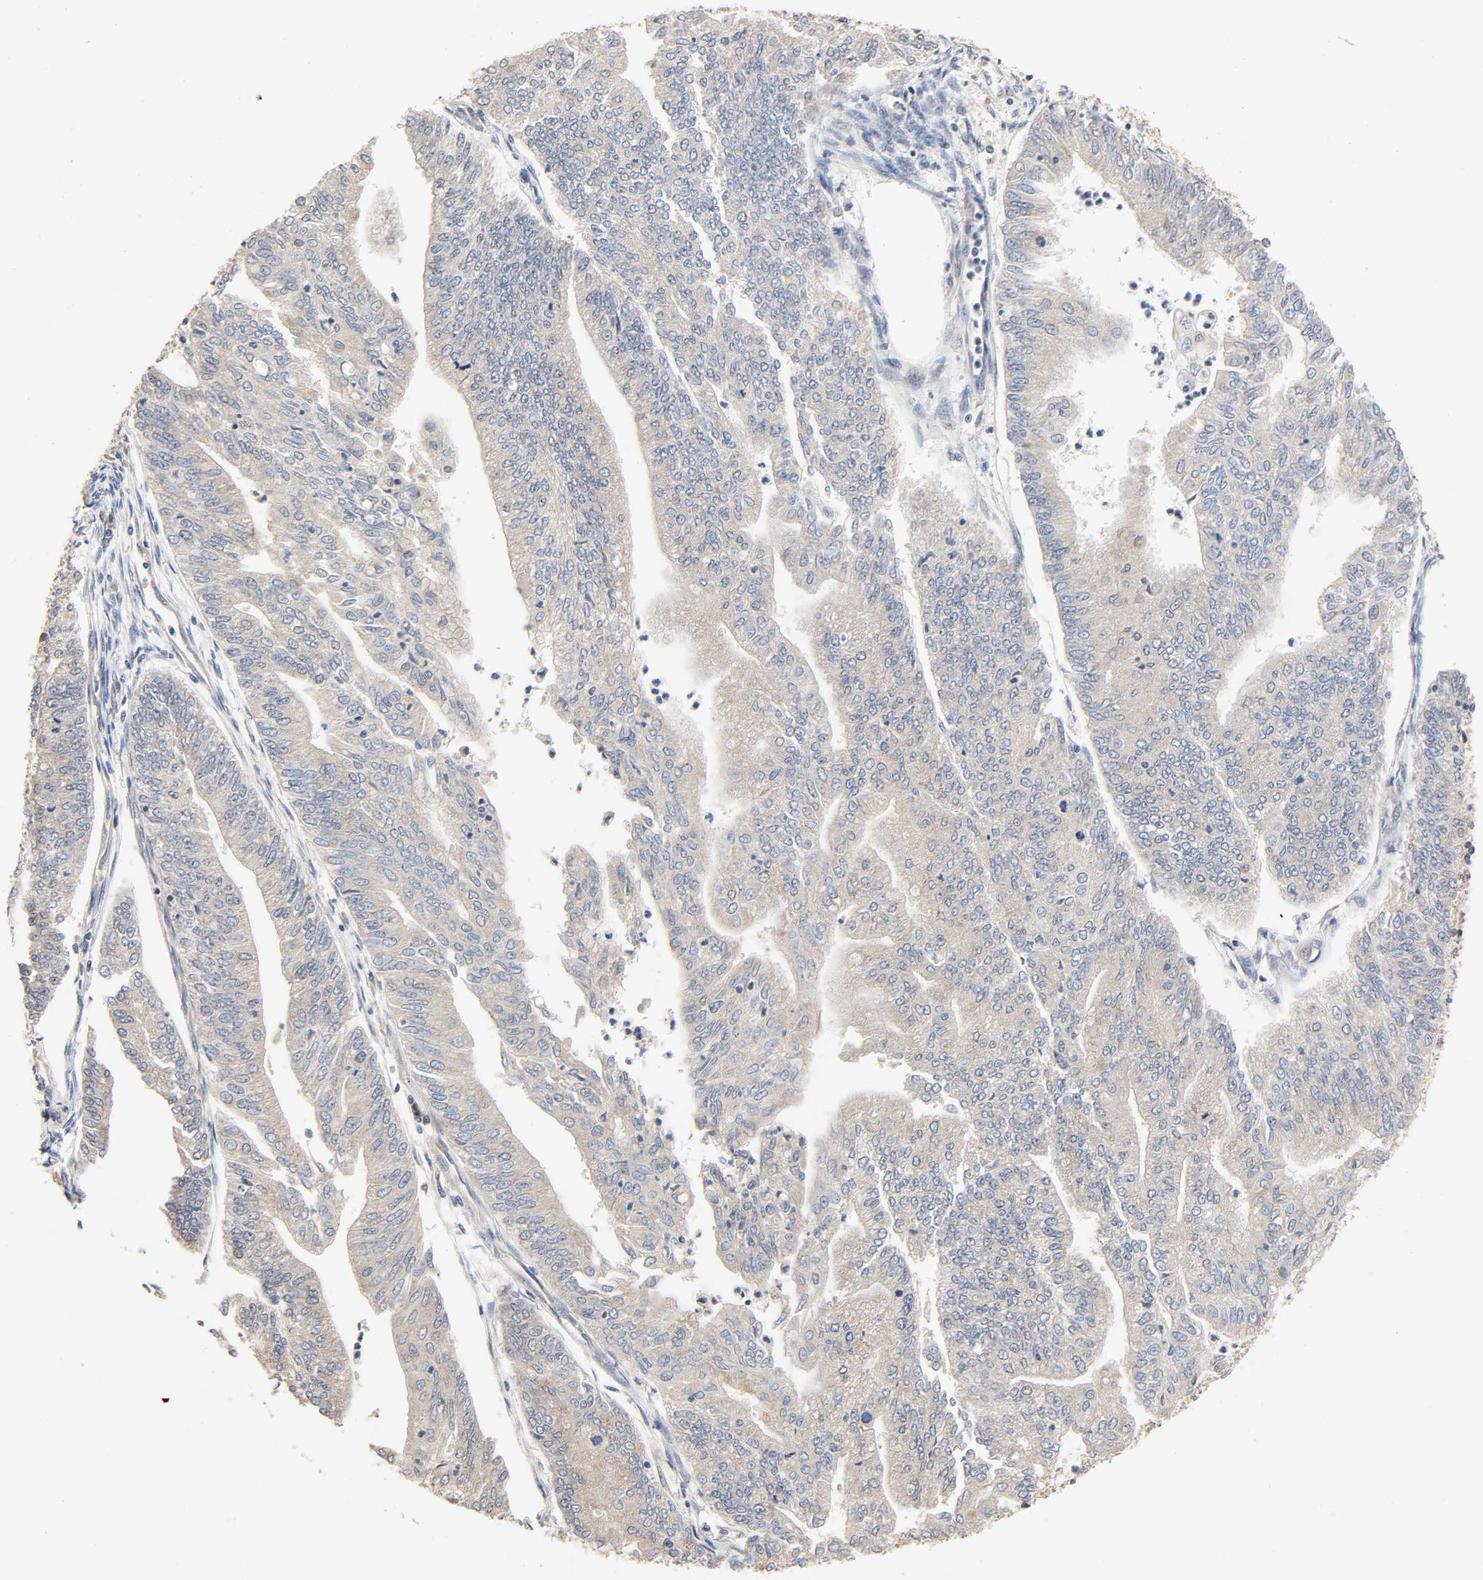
{"staining": {"intensity": "weak", "quantity": ">75%", "location": "cytoplasmic/membranous"}, "tissue": "endometrial cancer", "cell_type": "Tumor cells", "image_type": "cancer", "snomed": [{"axis": "morphology", "description": "Adenocarcinoma, NOS"}, {"axis": "topography", "description": "Endometrium"}], "caption": "Immunohistochemistry histopathology image of adenocarcinoma (endometrial) stained for a protein (brown), which exhibits low levels of weak cytoplasmic/membranous positivity in about >75% of tumor cells.", "gene": "NEMF", "patient": {"sex": "female", "age": 59}}